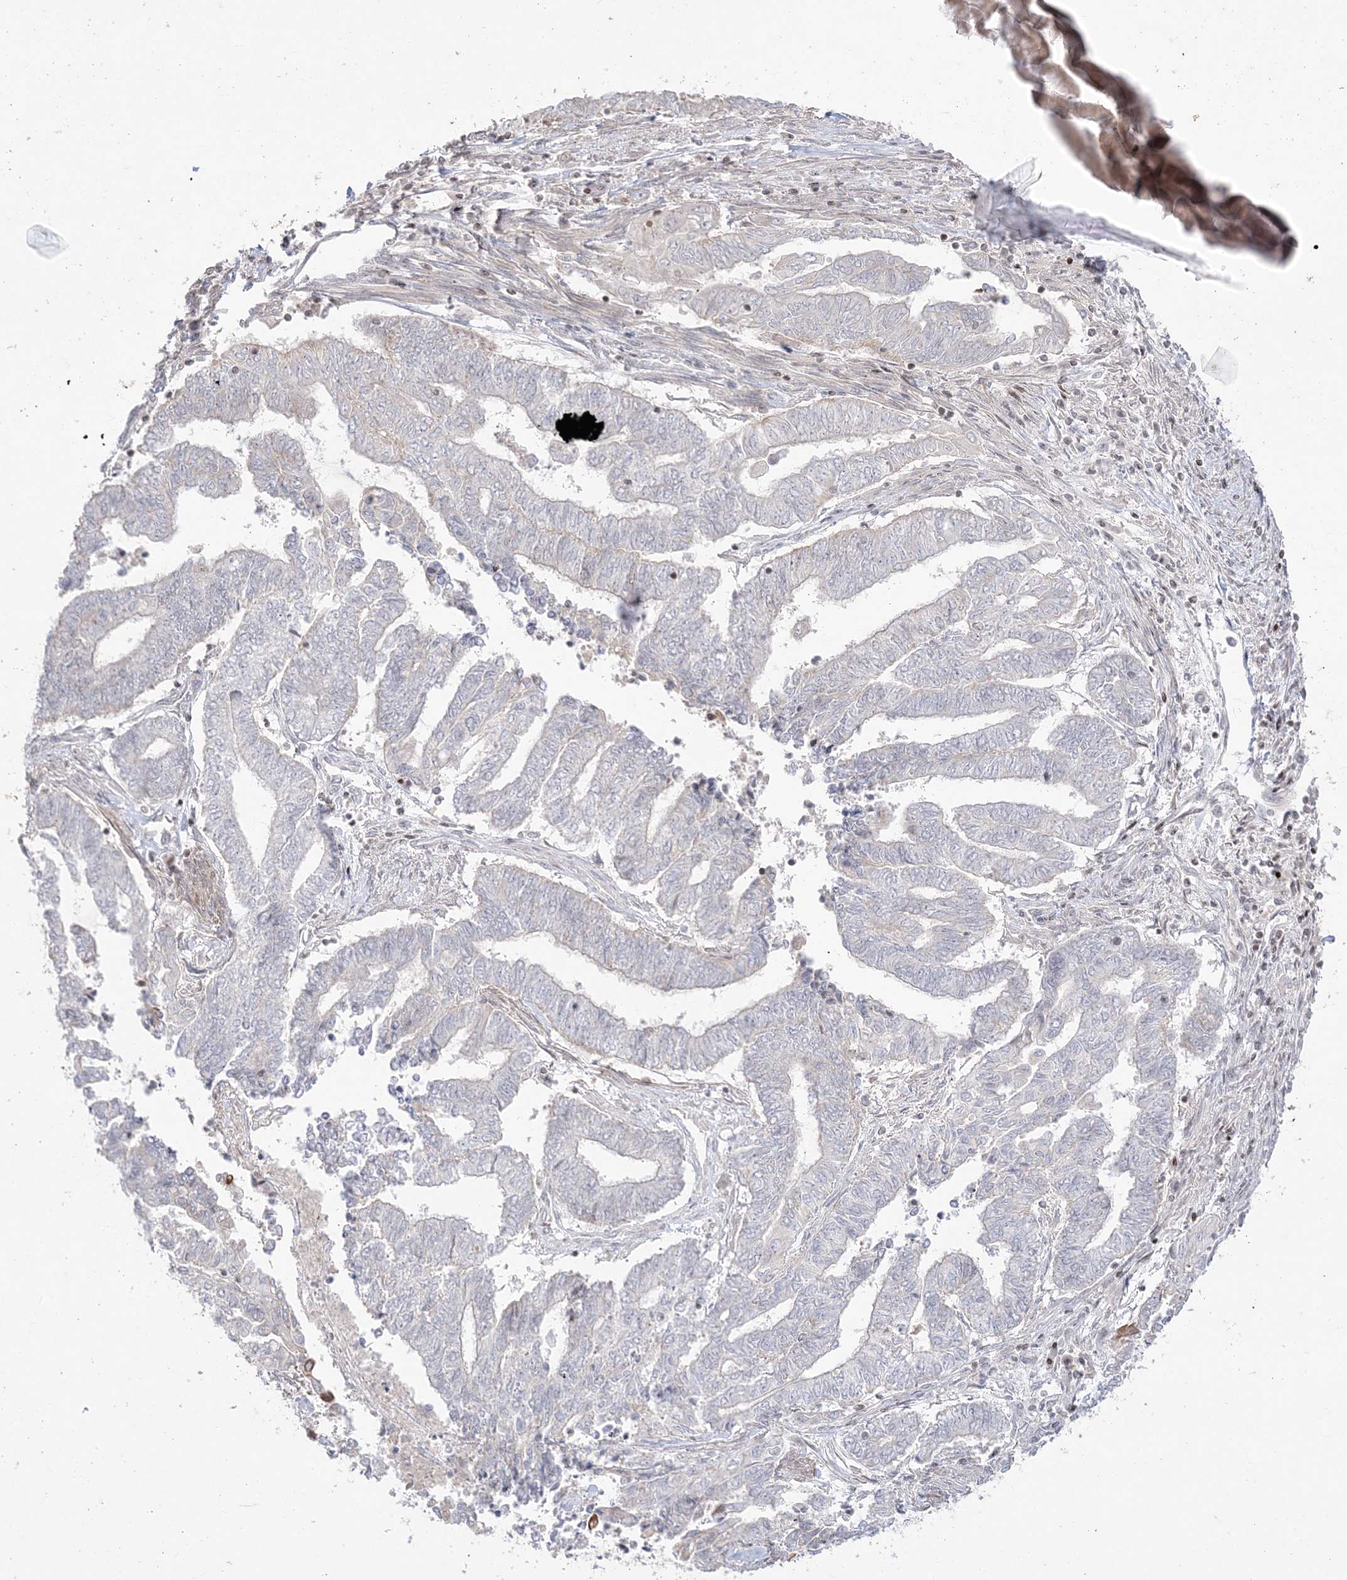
{"staining": {"intensity": "negative", "quantity": "none", "location": "none"}, "tissue": "endometrial cancer", "cell_type": "Tumor cells", "image_type": "cancer", "snomed": [{"axis": "morphology", "description": "Adenocarcinoma, NOS"}, {"axis": "topography", "description": "Uterus"}, {"axis": "topography", "description": "Endometrium"}], "caption": "This histopathology image is of adenocarcinoma (endometrial) stained with immunohistochemistry (IHC) to label a protein in brown with the nuclei are counter-stained blue. There is no staining in tumor cells.", "gene": "SH3BP4", "patient": {"sex": "female", "age": 70}}